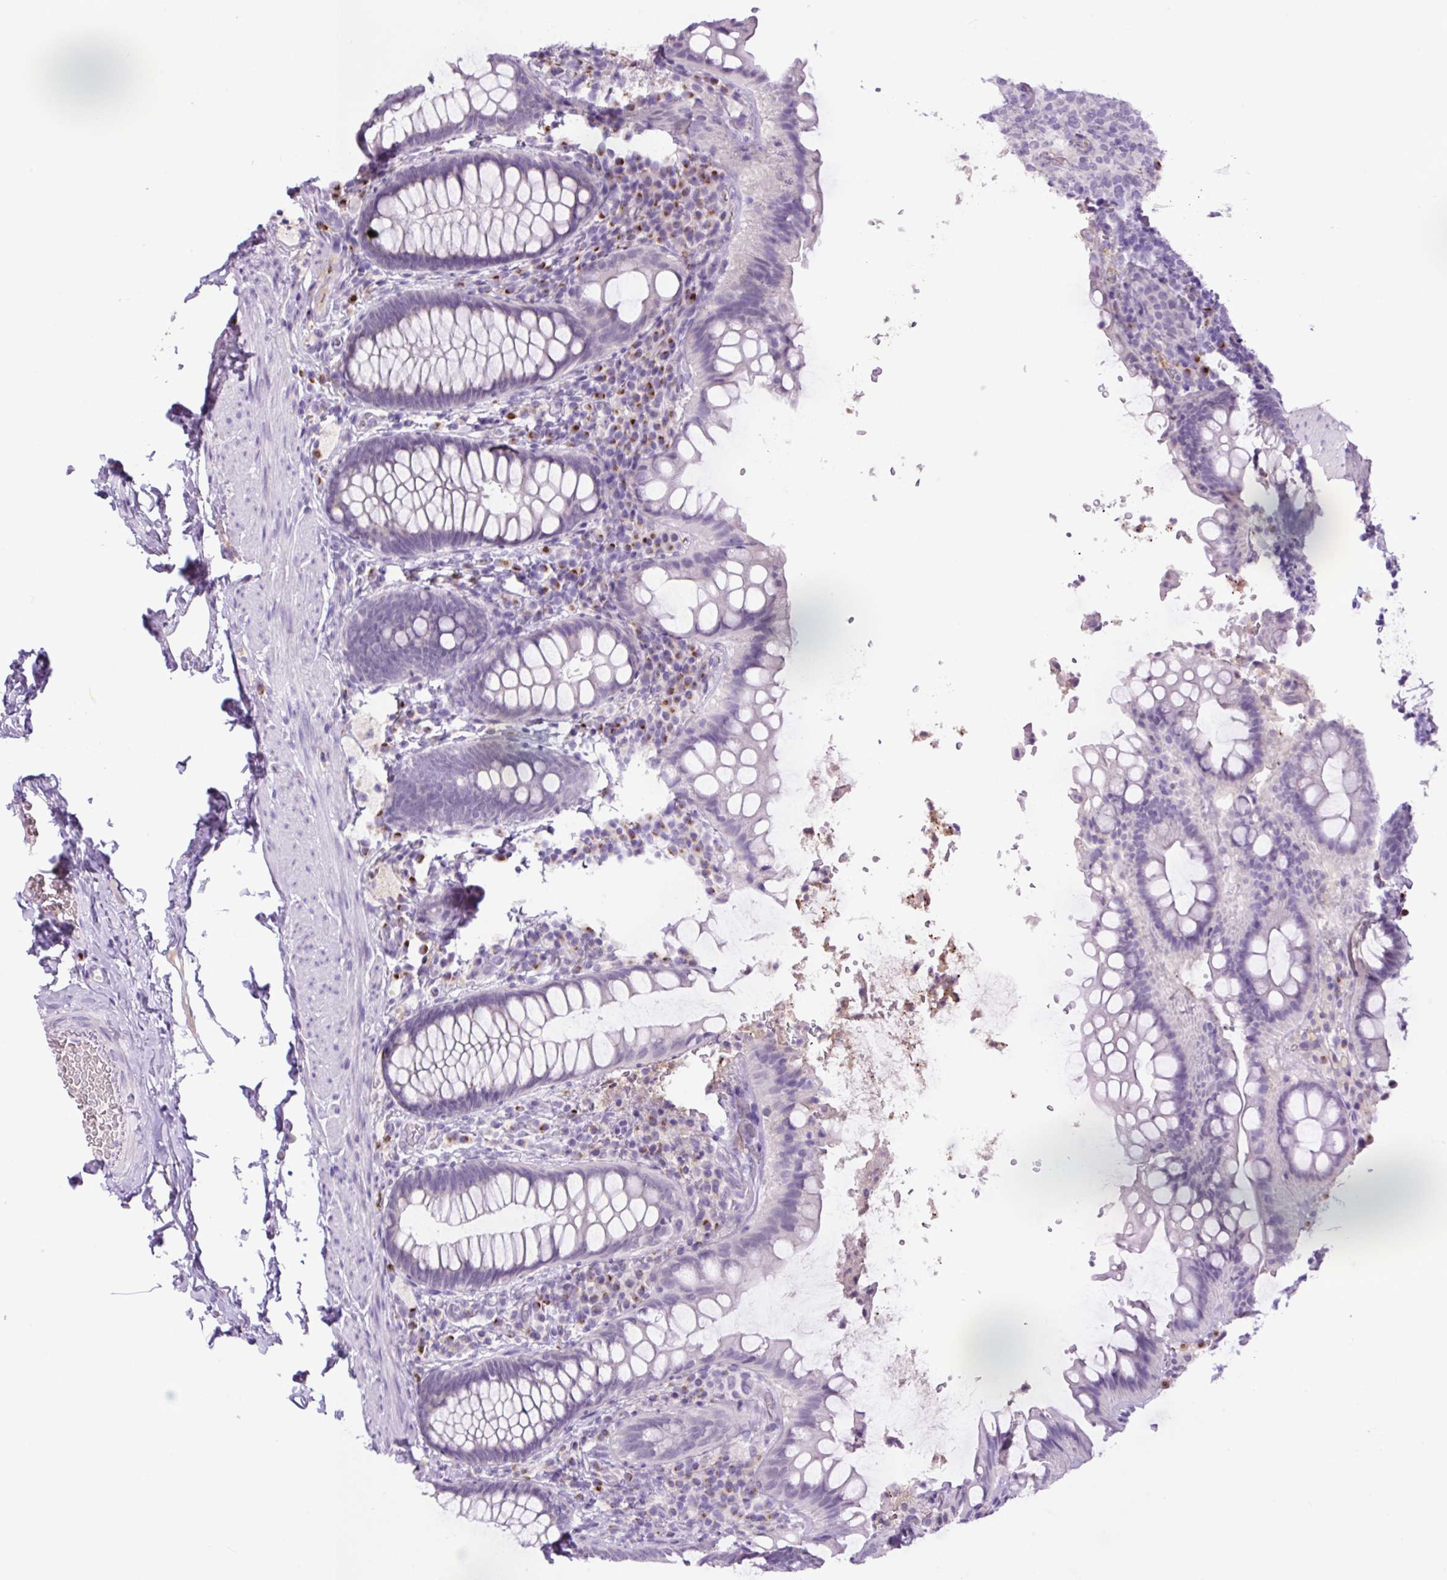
{"staining": {"intensity": "negative", "quantity": "none", "location": "none"}, "tissue": "rectum", "cell_type": "Glandular cells", "image_type": "normal", "snomed": [{"axis": "morphology", "description": "Normal tissue, NOS"}, {"axis": "topography", "description": "Rectum"}], "caption": "Immunohistochemistry image of normal human rectum stained for a protein (brown), which reveals no positivity in glandular cells.", "gene": "MFSD3", "patient": {"sex": "female", "age": 69}}